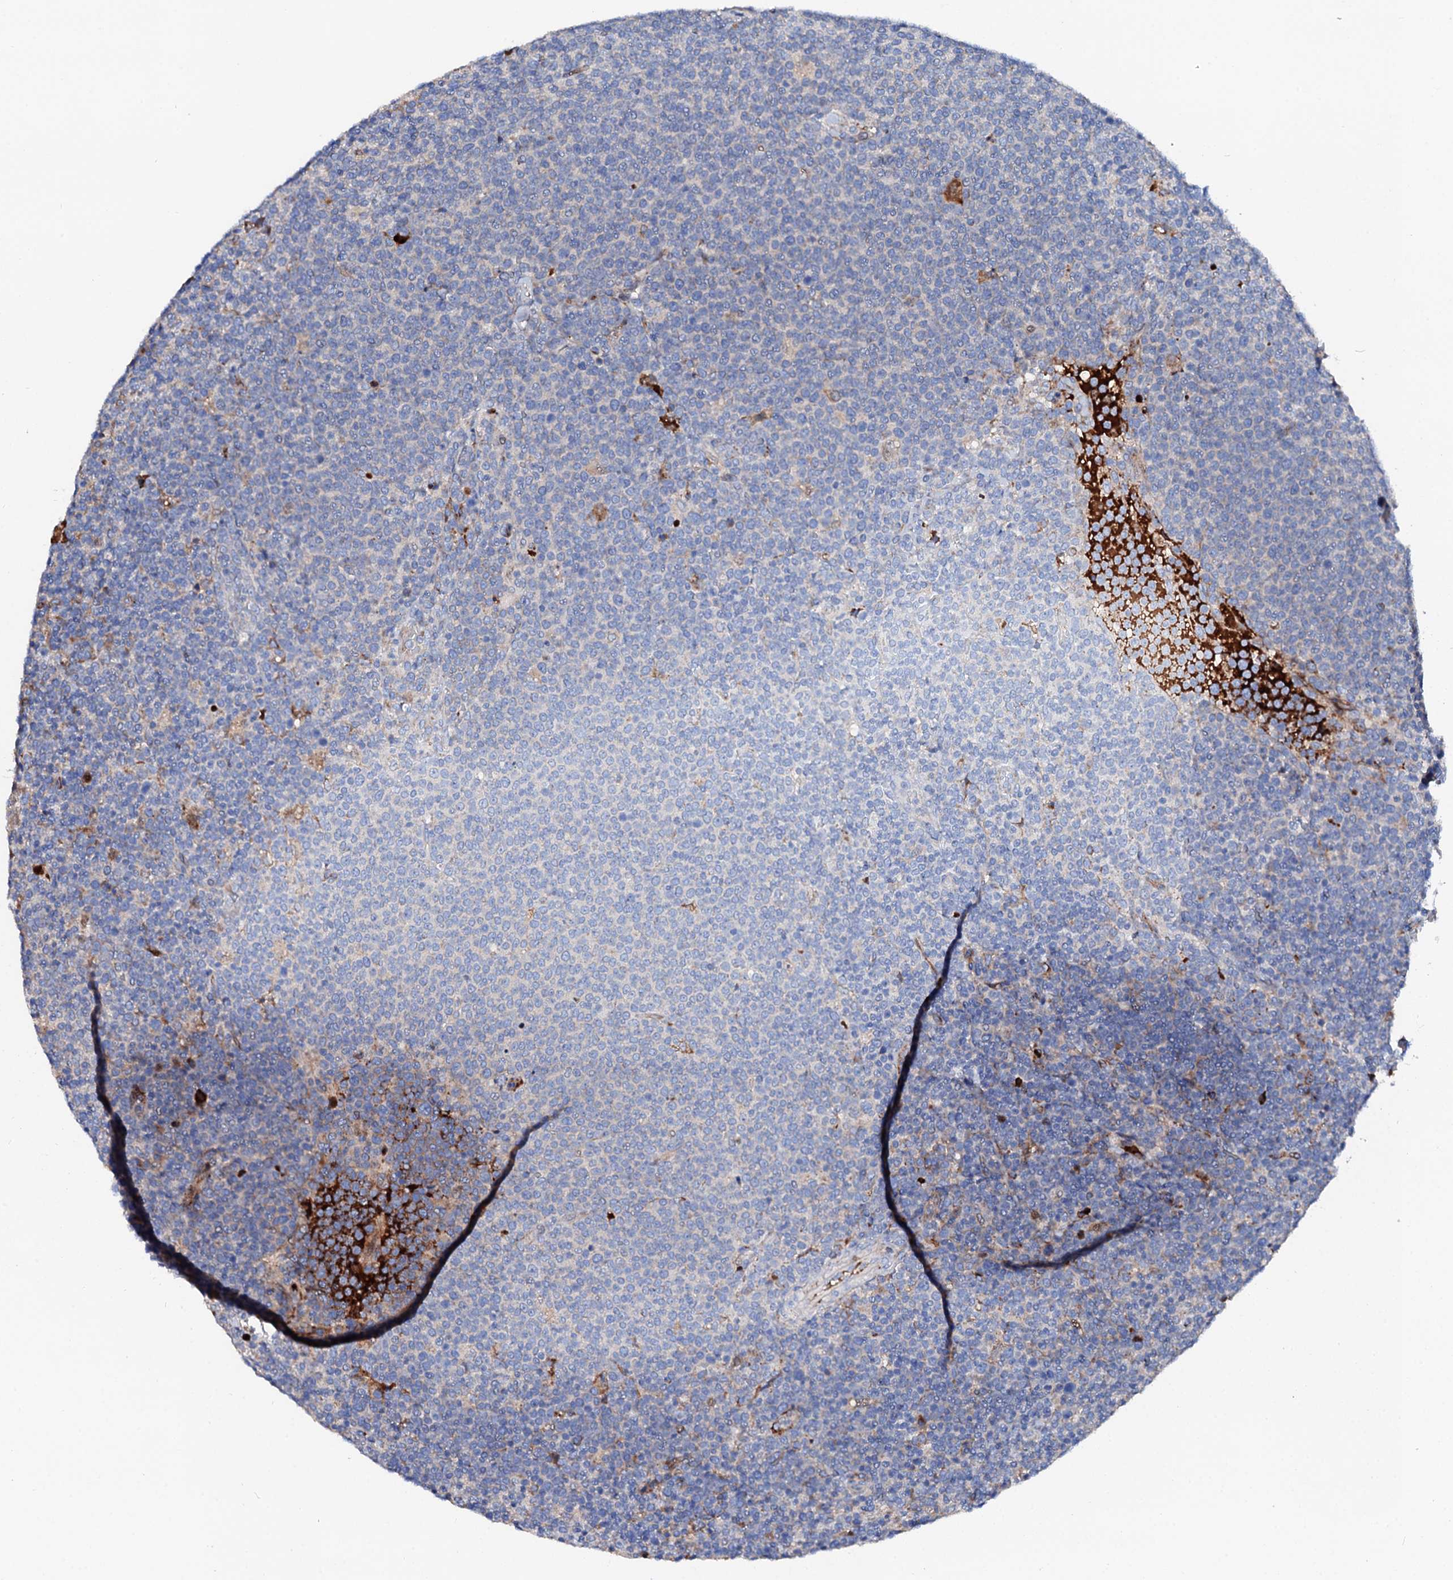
{"staining": {"intensity": "negative", "quantity": "none", "location": "none"}, "tissue": "lymphoma", "cell_type": "Tumor cells", "image_type": "cancer", "snomed": [{"axis": "morphology", "description": "Malignant lymphoma, non-Hodgkin's type, High grade"}, {"axis": "topography", "description": "Lymph node"}], "caption": "High power microscopy image of an immunohistochemistry histopathology image of lymphoma, revealing no significant staining in tumor cells. (IHC, brightfield microscopy, high magnification).", "gene": "SLC10A7", "patient": {"sex": "male", "age": 61}}